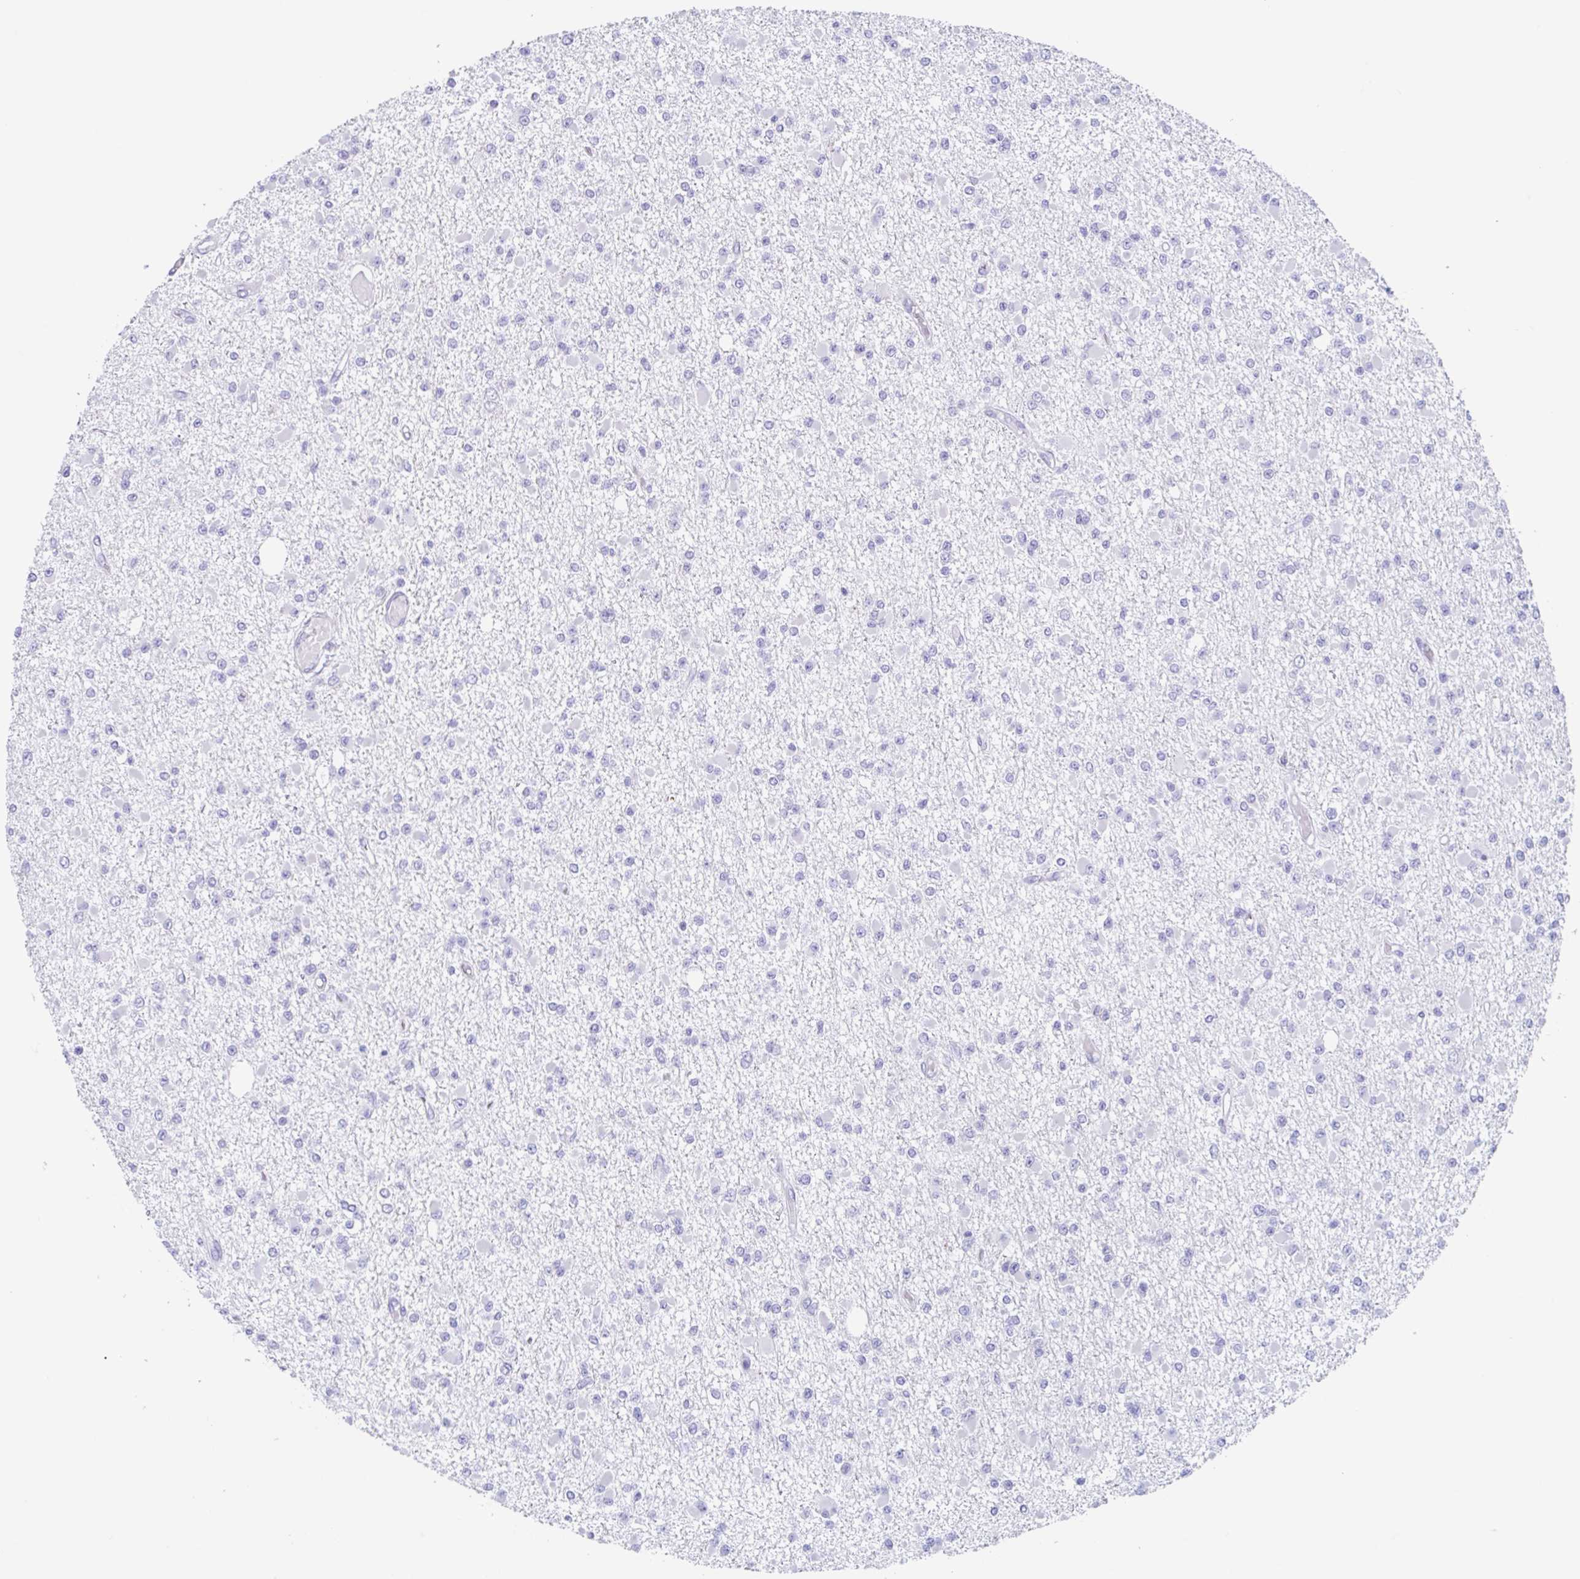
{"staining": {"intensity": "negative", "quantity": "none", "location": "none"}, "tissue": "glioma", "cell_type": "Tumor cells", "image_type": "cancer", "snomed": [{"axis": "morphology", "description": "Glioma, malignant, Low grade"}, {"axis": "topography", "description": "Brain"}], "caption": "This is a histopathology image of IHC staining of glioma, which shows no positivity in tumor cells.", "gene": "TAS2R41", "patient": {"sex": "female", "age": 22}}